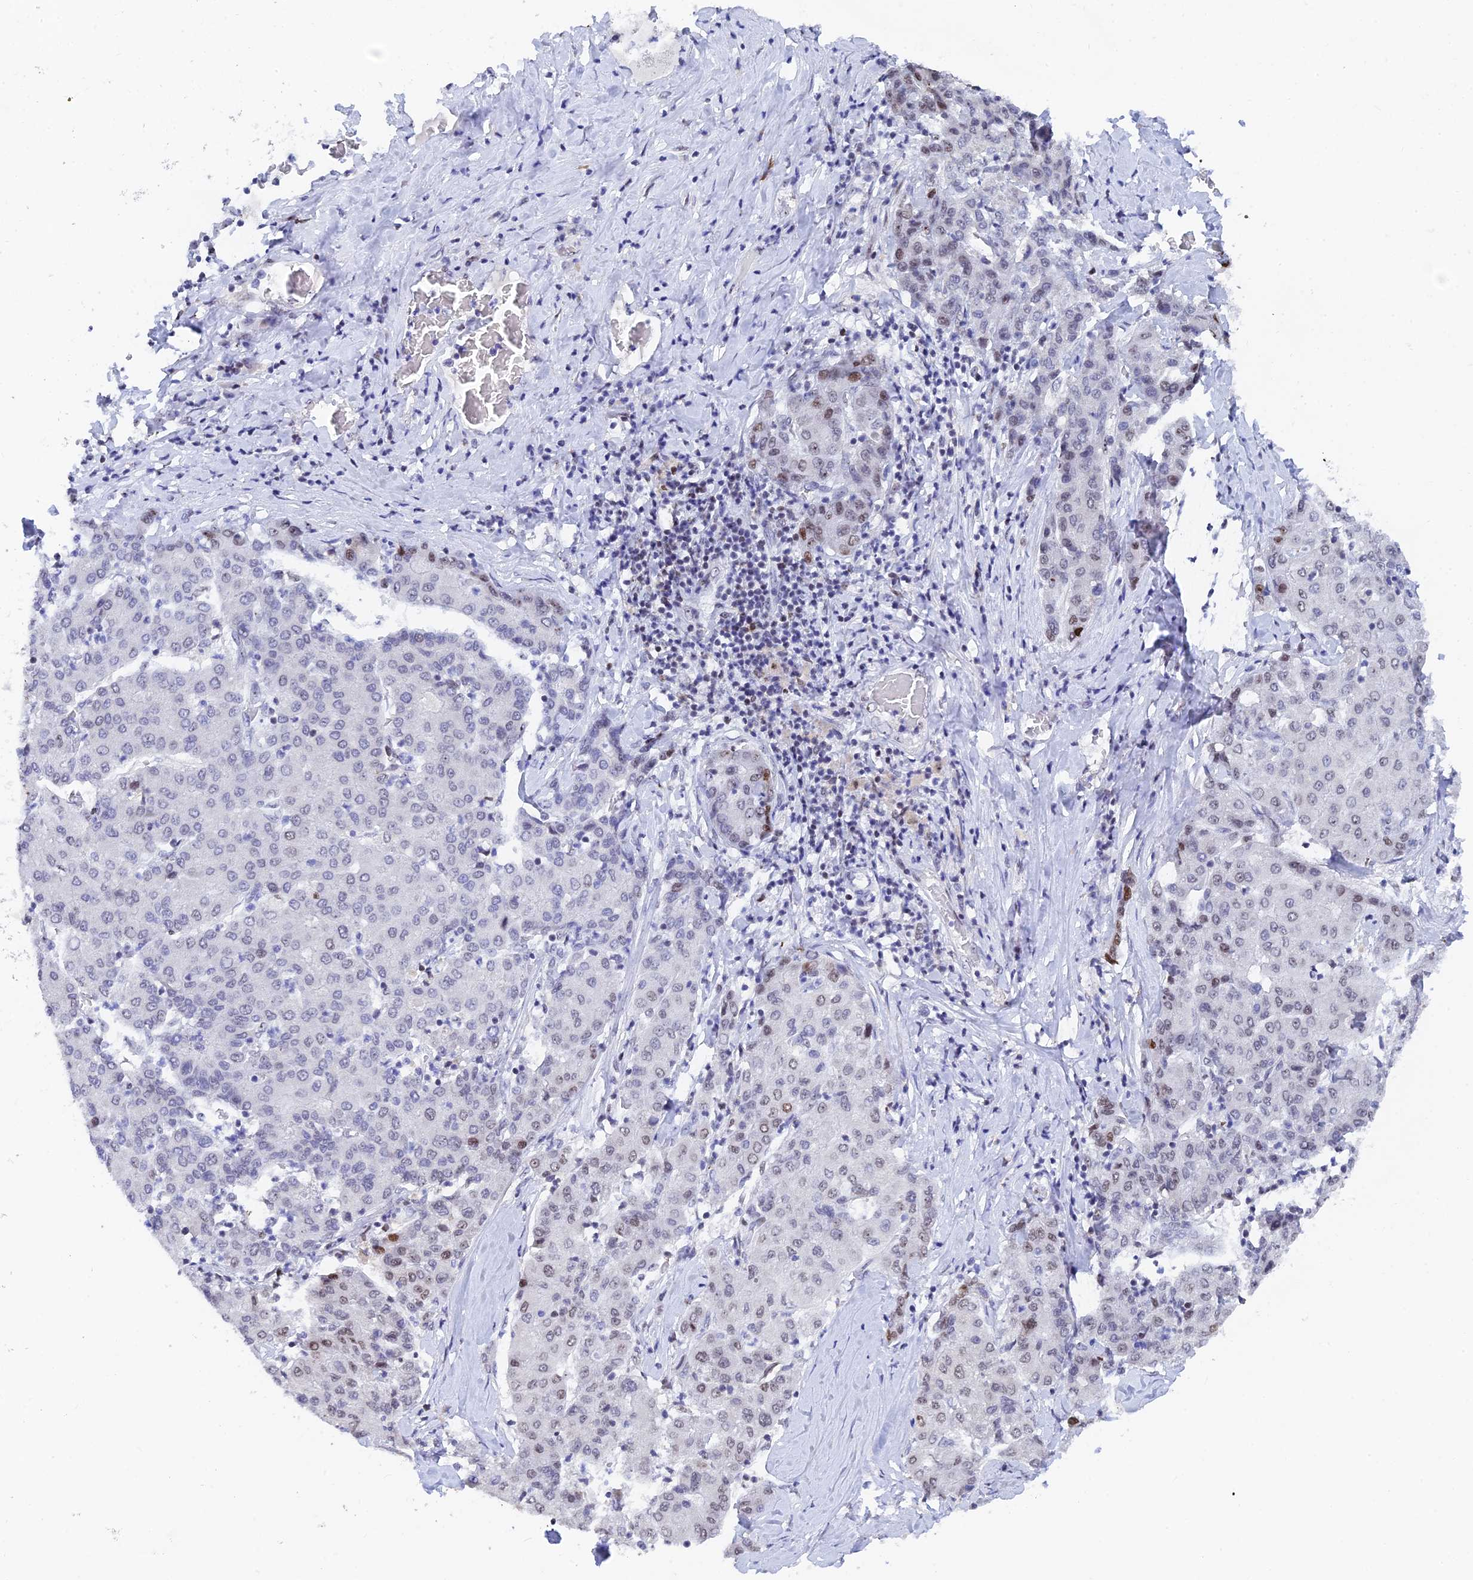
{"staining": {"intensity": "weak", "quantity": "<25%", "location": "nuclear"}, "tissue": "liver cancer", "cell_type": "Tumor cells", "image_type": "cancer", "snomed": [{"axis": "morphology", "description": "Carcinoma, Hepatocellular, NOS"}, {"axis": "topography", "description": "Liver"}], "caption": "A high-resolution micrograph shows immunohistochemistry staining of liver hepatocellular carcinoma, which demonstrates no significant positivity in tumor cells. (DAB (3,3'-diaminobenzidine) immunohistochemistry (IHC) visualized using brightfield microscopy, high magnification).", "gene": "RSL1D1", "patient": {"sex": "male", "age": 65}}